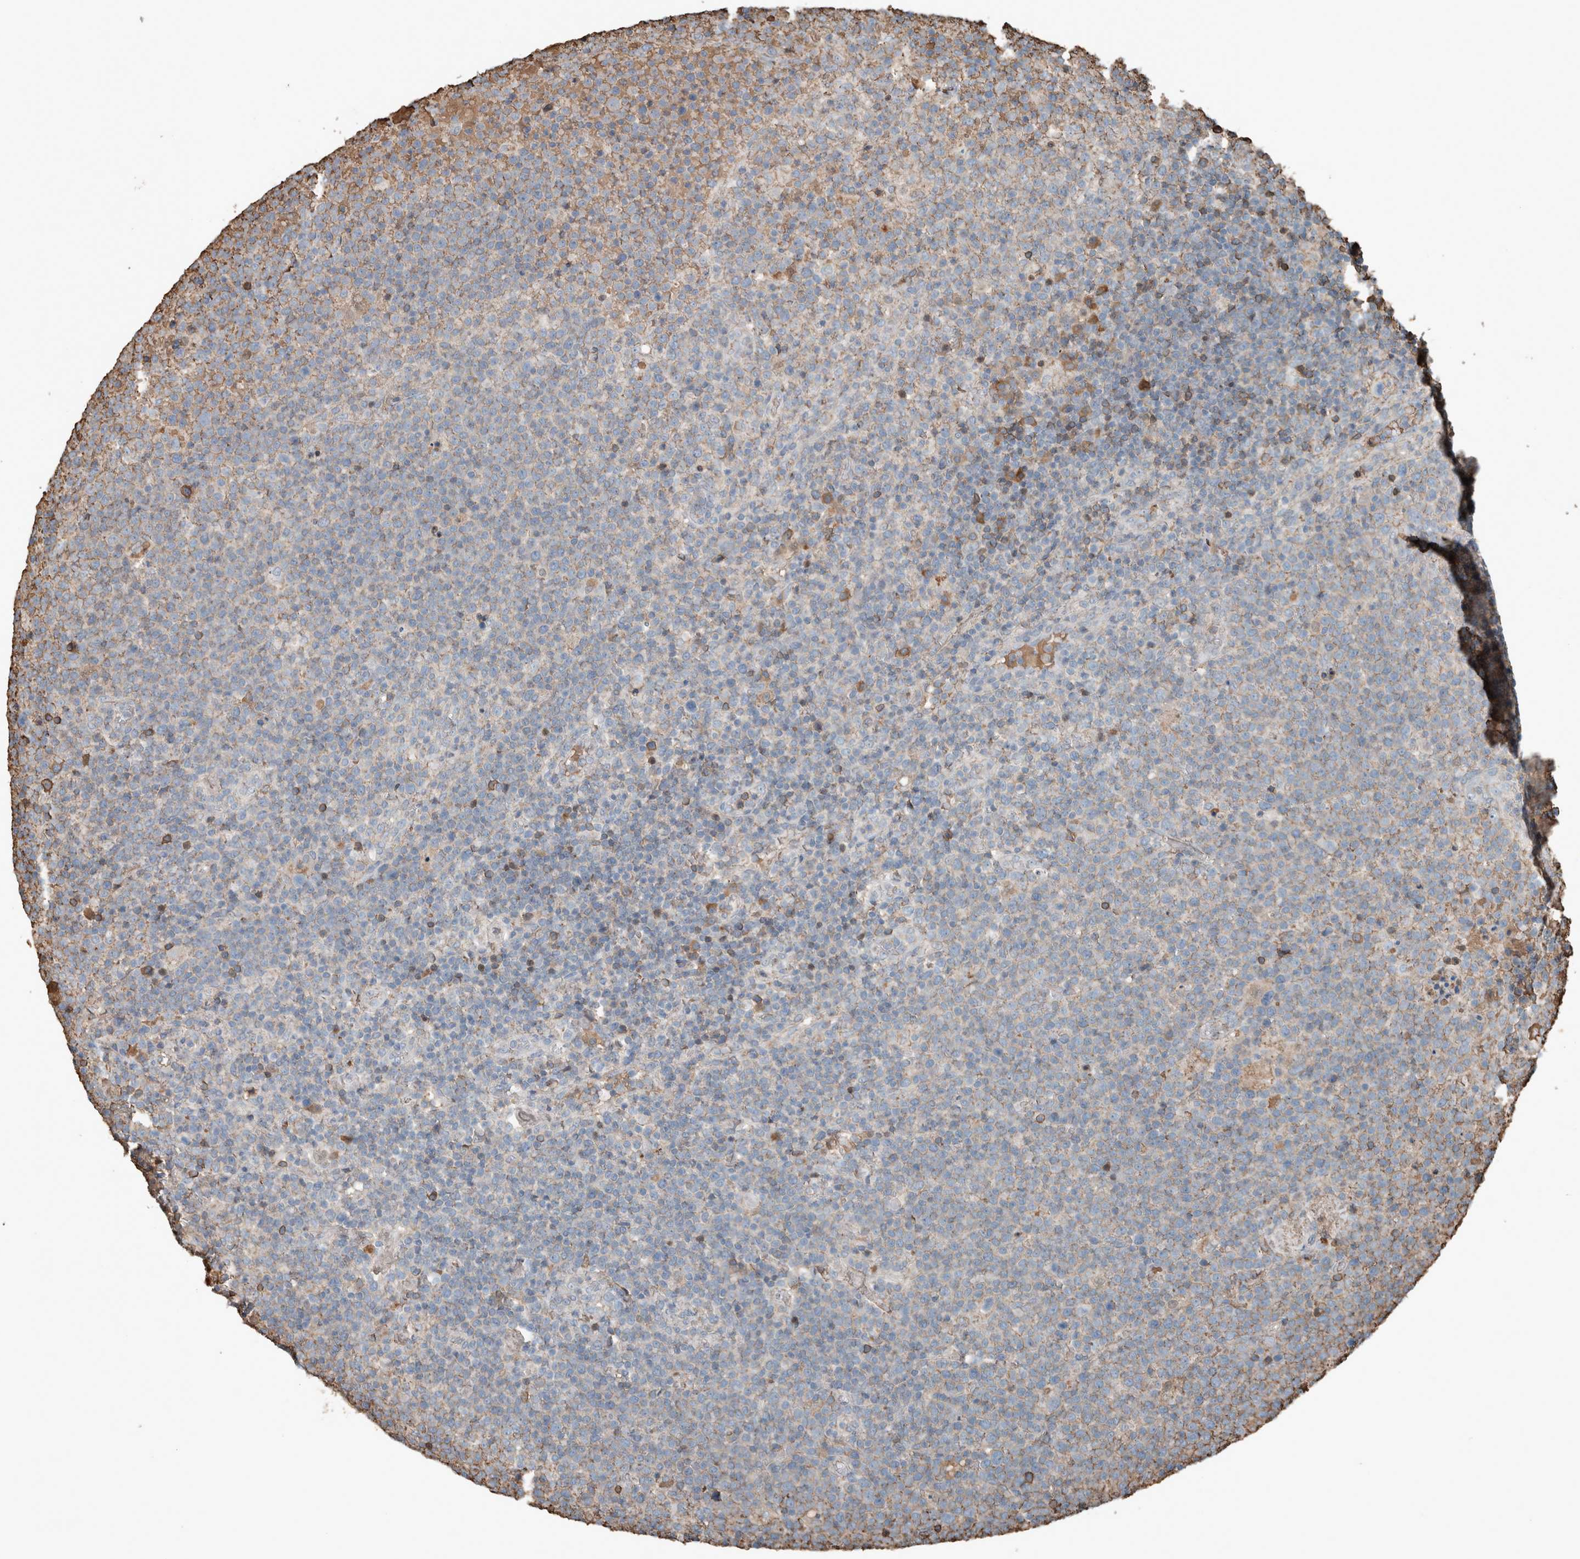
{"staining": {"intensity": "weak", "quantity": "<25%", "location": "cytoplasmic/membranous"}, "tissue": "lymphoma", "cell_type": "Tumor cells", "image_type": "cancer", "snomed": [{"axis": "morphology", "description": "Malignant lymphoma, non-Hodgkin's type, High grade"}, {"axis": "topography", "description": "Lymph node"}], "caption": "This is an IHC image of high-grade malignant lymphoma, non-Hodgkin's type. There is no expression in tumor cells.", "gene": "USP34", "patient": {"sex": "male", "age": 61}}